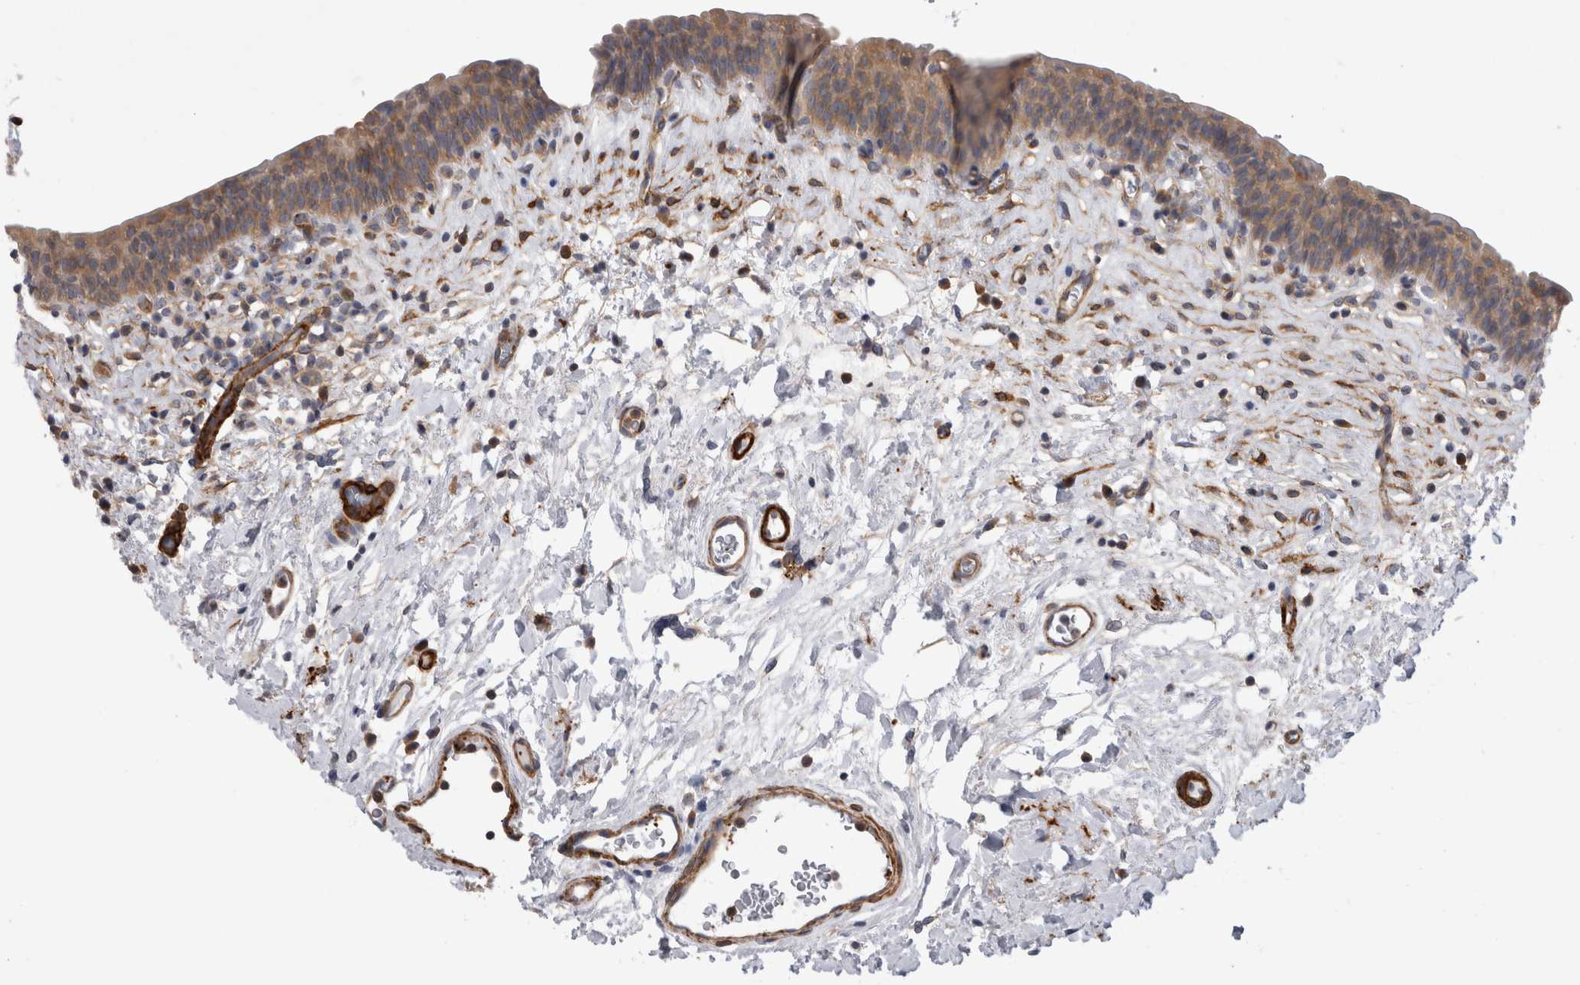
{"staining": {"intensity": "moderate", "quantity": "25%-75%", "location": "cytoplasmic/membranous"}, "tissue": "urinary bladder", "cell_type": "Urothelial cells", "image_type": "normal", "snomed": [{"axis": "morphology", "description": "Normal tissue, NOS"}, {"axis": "topography", "description": "Urinary bladder"}], "caption": "DAB immunohistochemical staining of normal urinary bladder displays moderate cytoplasmic/membranous protein expression in approximately 25%-75% of urothelial cells. The protein of interest is shown in brown color, while the nuclei are stained blue.", "gene": "EPRS1", "patient": {"sex": "male", "age": 83}}